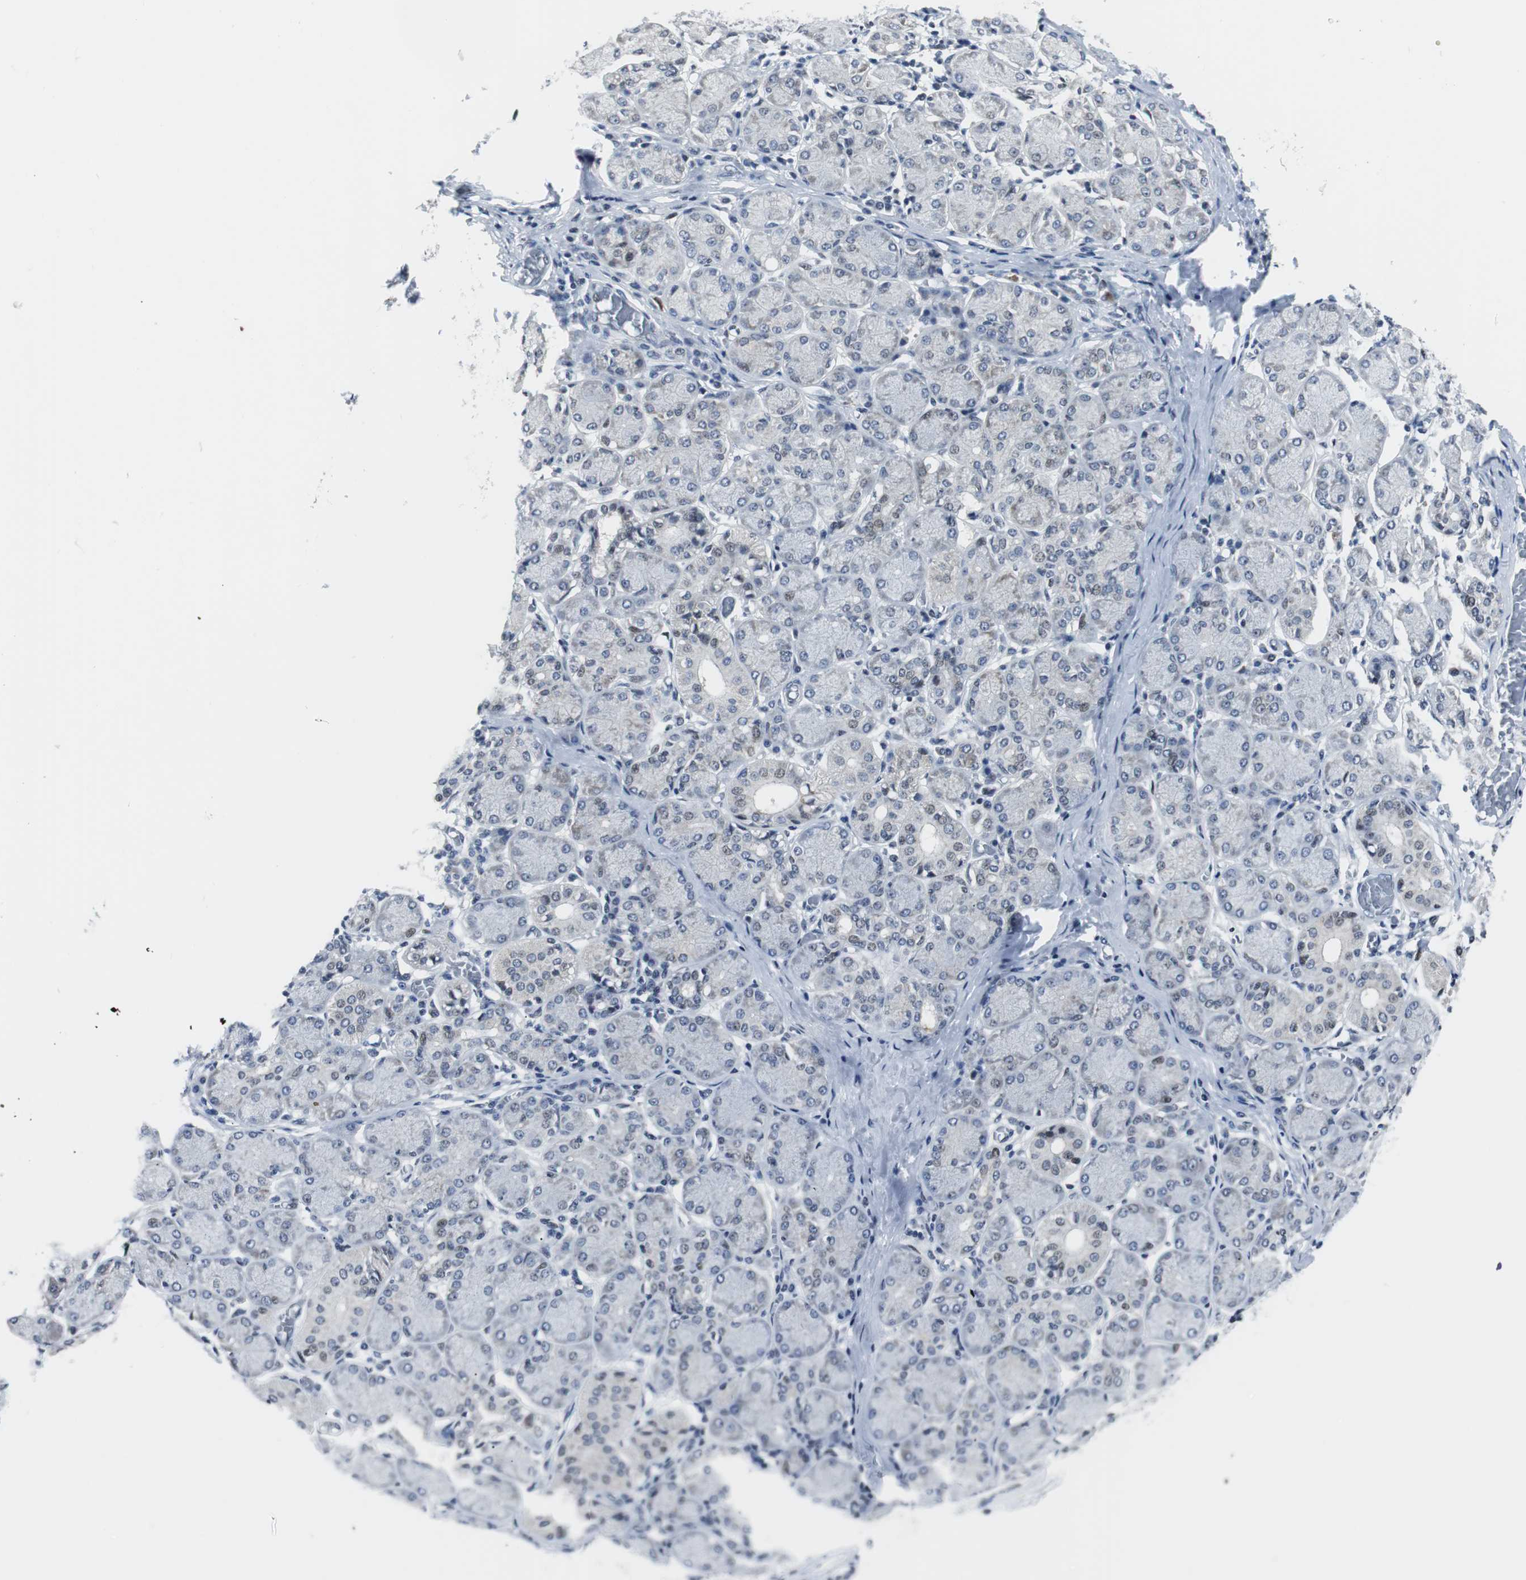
{"staining": {"intensity": "weak", "quantity": "<25%", "location": "nuclear"}, "tissue": "salivary gland", "cell_type": "Glandular cells", "image_type": "normal", "snomed": [{"axis": "morphology", "description": "Normal tissue, NOS"}, {"axis": "topography", "description": "Salivary gland"}], "caption": "The IHC histopathology image has no significant positivity in glandular cells of salivary gland.", "gene": "MTA1", "patient": {"sex": "female", "age": 24}}